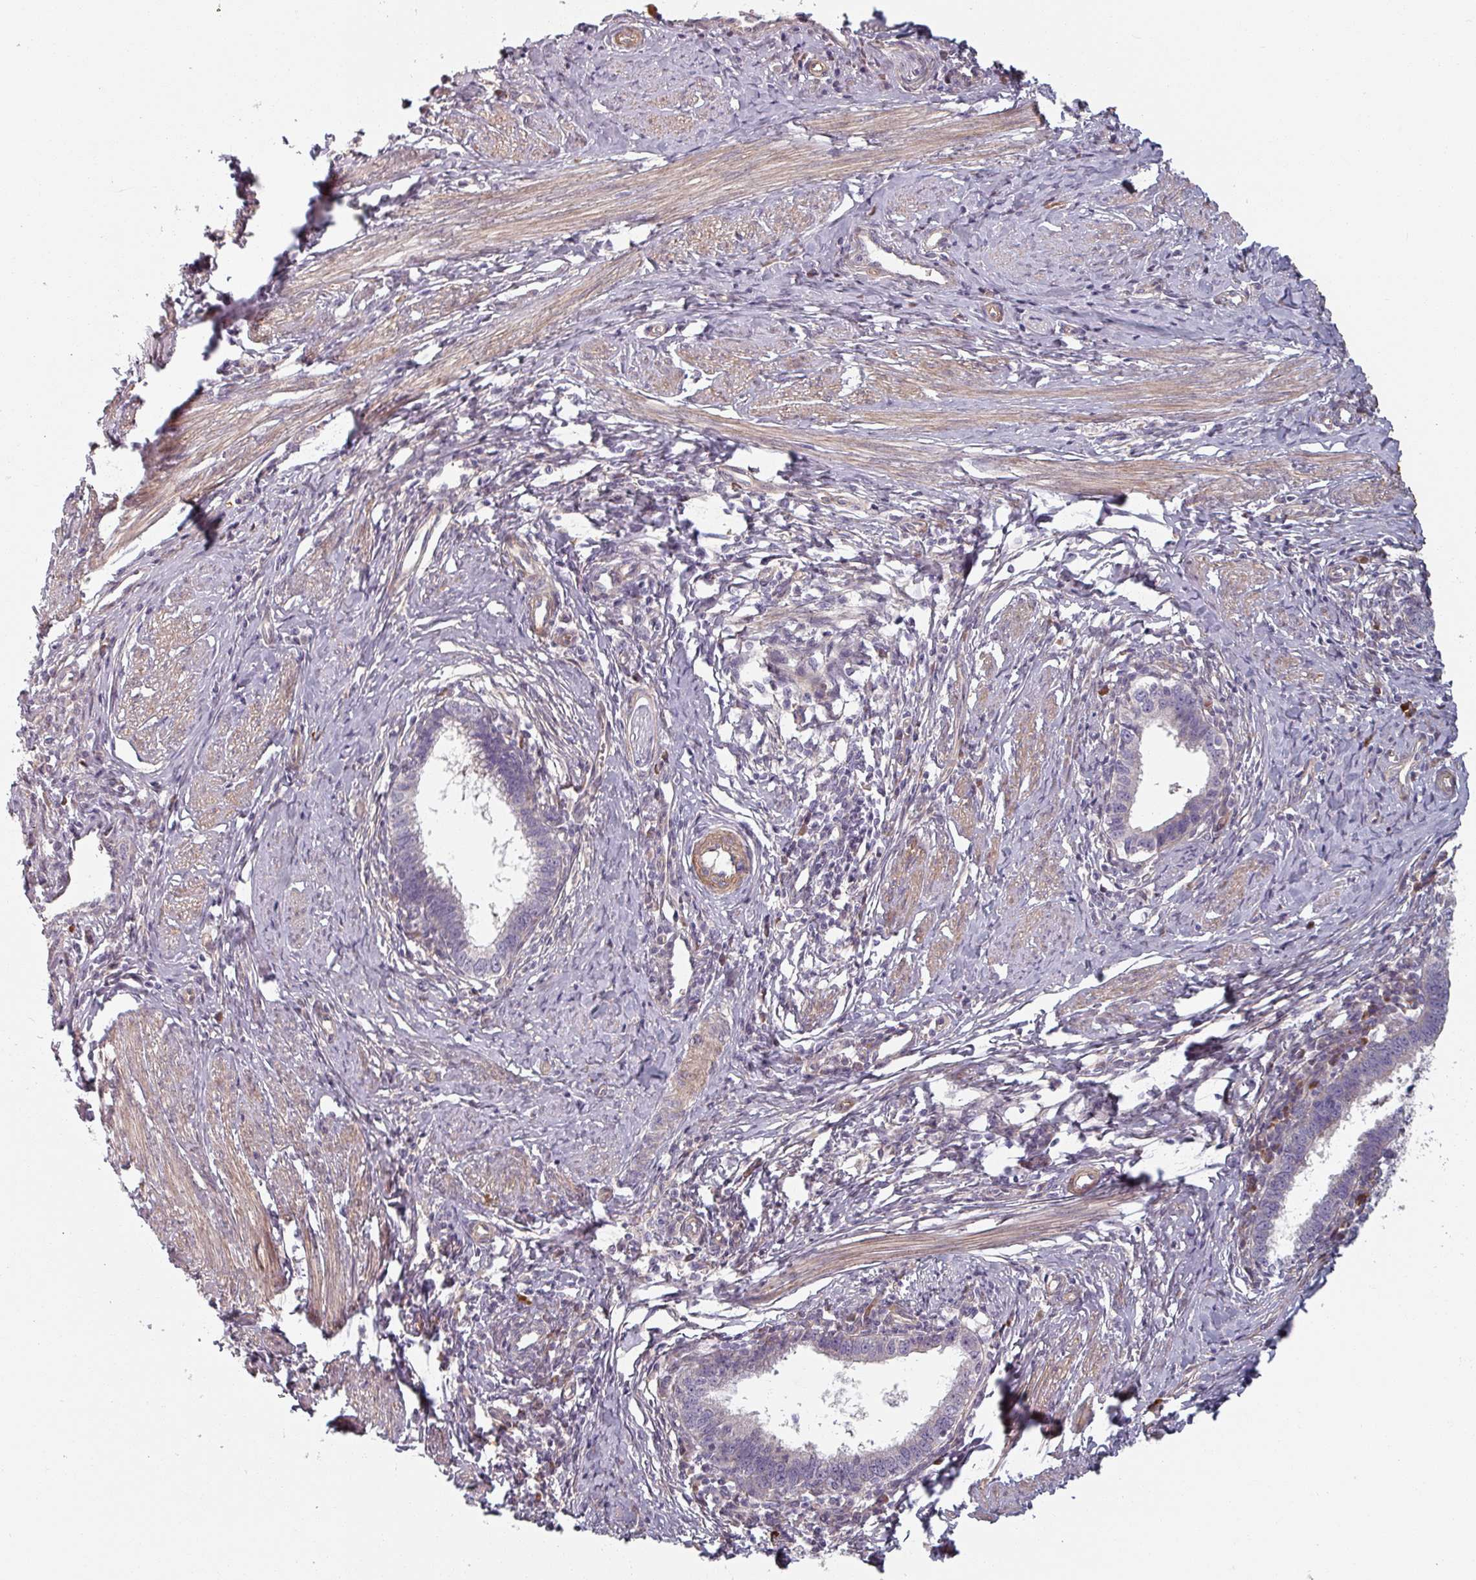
{"staining": {"intensity": "negative", "quantity": "none", "location": "none"}, "tissue": "cervical cancer", "cell_type": "Tumor cells", "image_type": "cancer", "snomed": [{"axis": "morphology", "description": "Adenocarcinoma, NOS"}, {"axis": "topography", "description": "Cervix"}], "caption": "The micrograph shows no staining of tumor cells in cervical cancer (adenocarcinoma).", "gene": "C4BPB", "patient": {"sex": "female", "age": 36}}